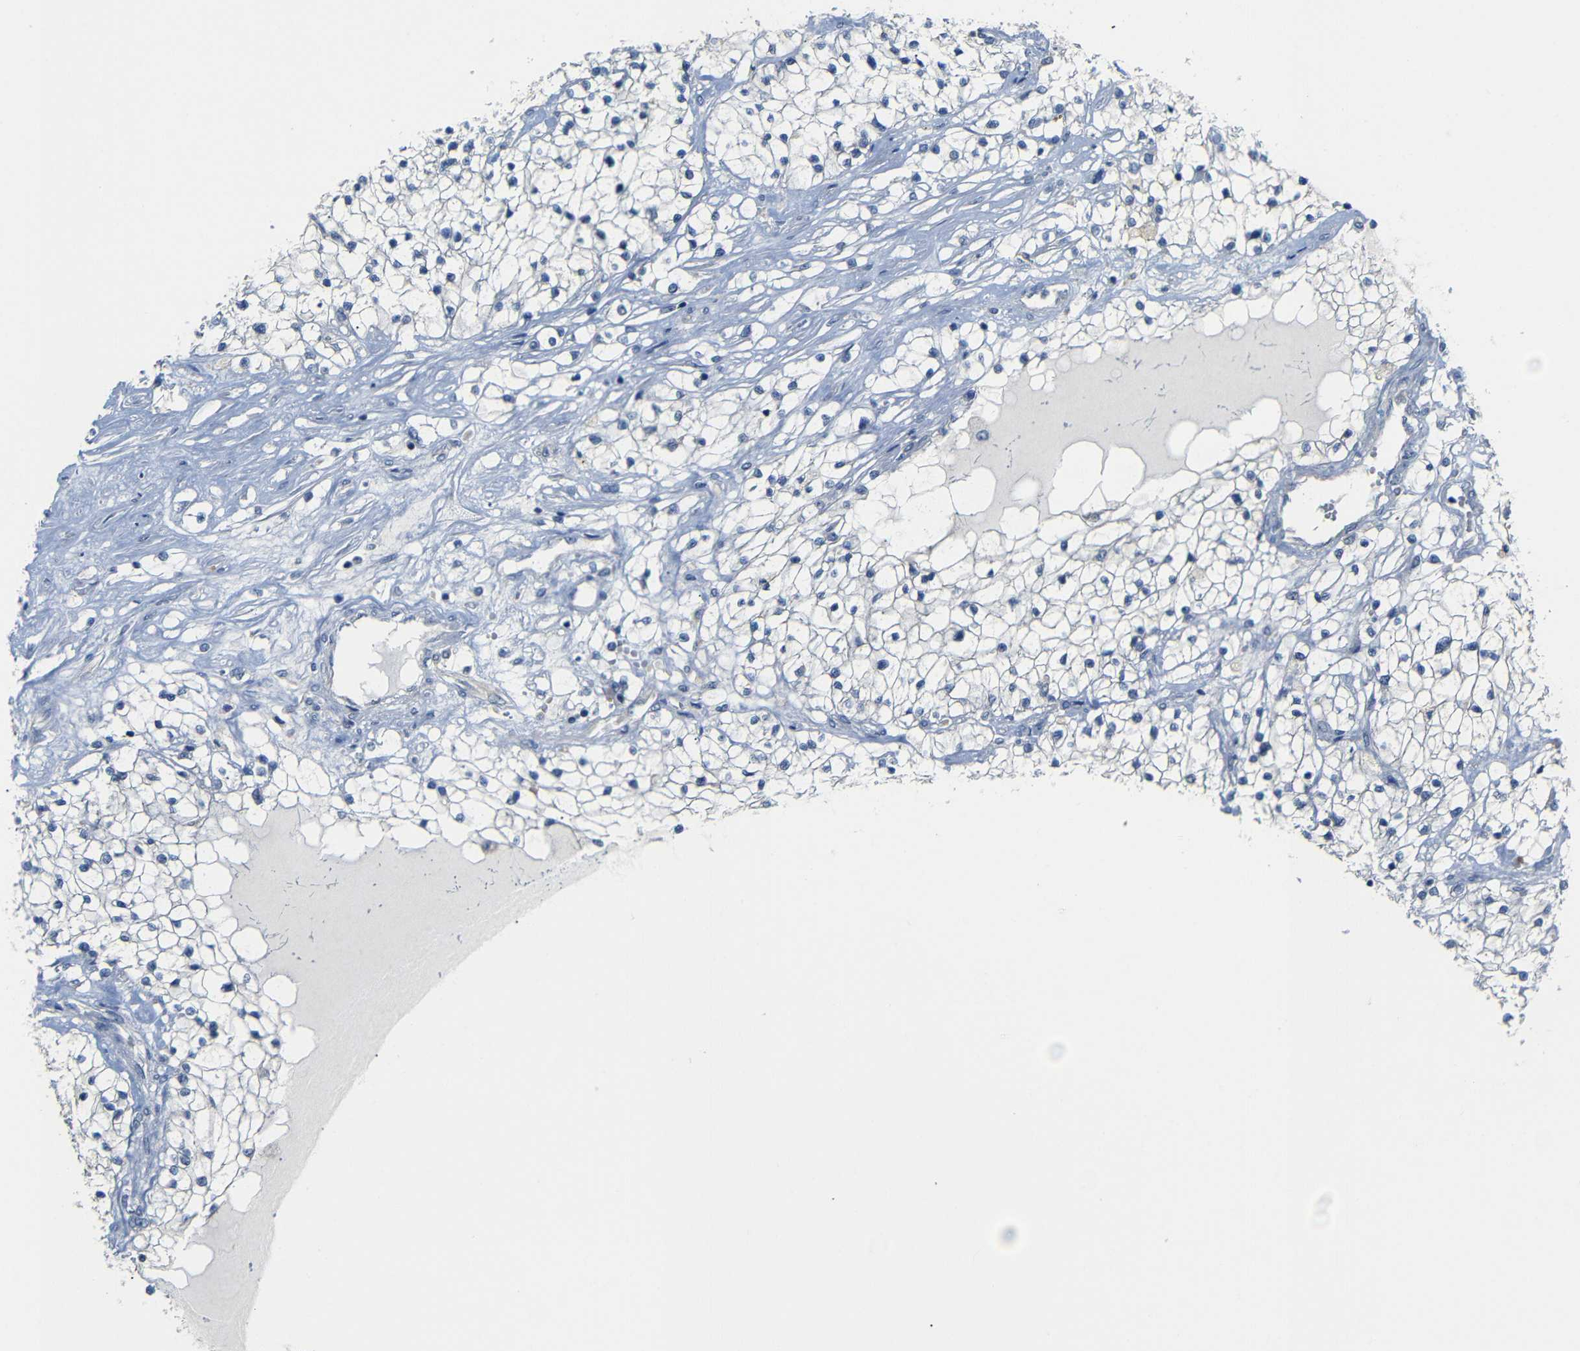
{"staining": {"intensity": "negative", "quantity": "none", "location": "none"}, "tissue": "renal cancer", "cell_type": "Tumor cells", "image_type": "cancer", "snomed": [{"axis": "morphology", "description": "Adenocarcinoma, NOS"}, {"axis": "topography", "description": "Kidney"}], "caption": "A histopathology image of renal adenocarcinoma stained for a protein reveals no brown staining in tumor cells. (Brightfield microscopy of DAB immunohistochemistry (IHC) at high magnification).", "gene": "TBC1D32", "patient": {"sex": "male", "age": 68}}